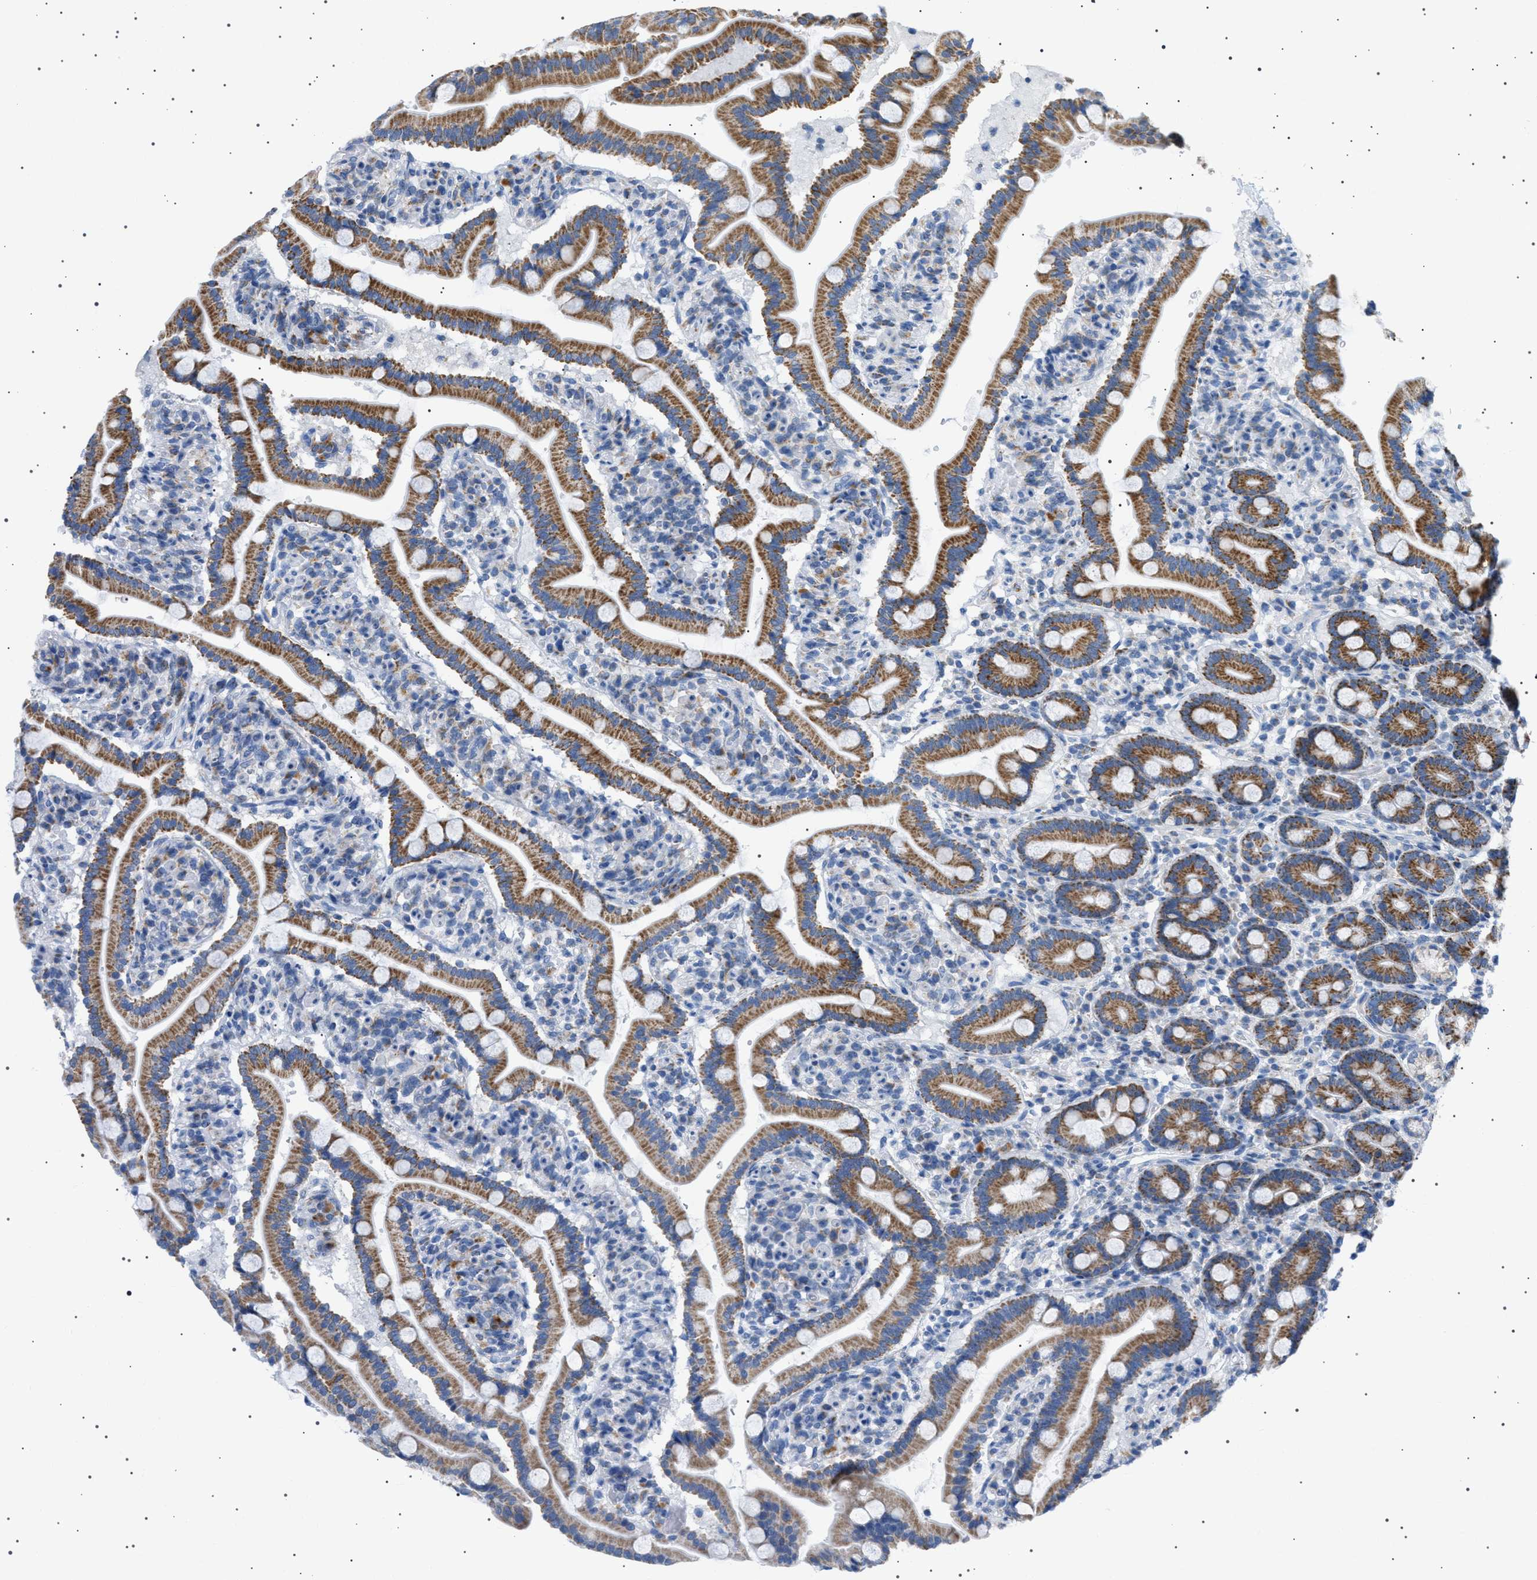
{"staining": {"intensity": "strong", "quantity": ">75%", "location": "cytoplasmic/membranous"}, "tissue": "duodenum", "cell_type": "Glandular cells", "image_type": "normal", "snomed": [{"axis": "morphology", "description": "Normal tissue, NOS"}, {"axis": "topography", "description": "Duodenum"}], "caption": "This is a histology image of immunohistochemistry (IHC) staining of unremarkable duodenum, which shows strong expression in the cytoplasmic/membranous of glandular cells.", "gene": "UBXN8", "patient": {"sex": "male", "age": 54}}